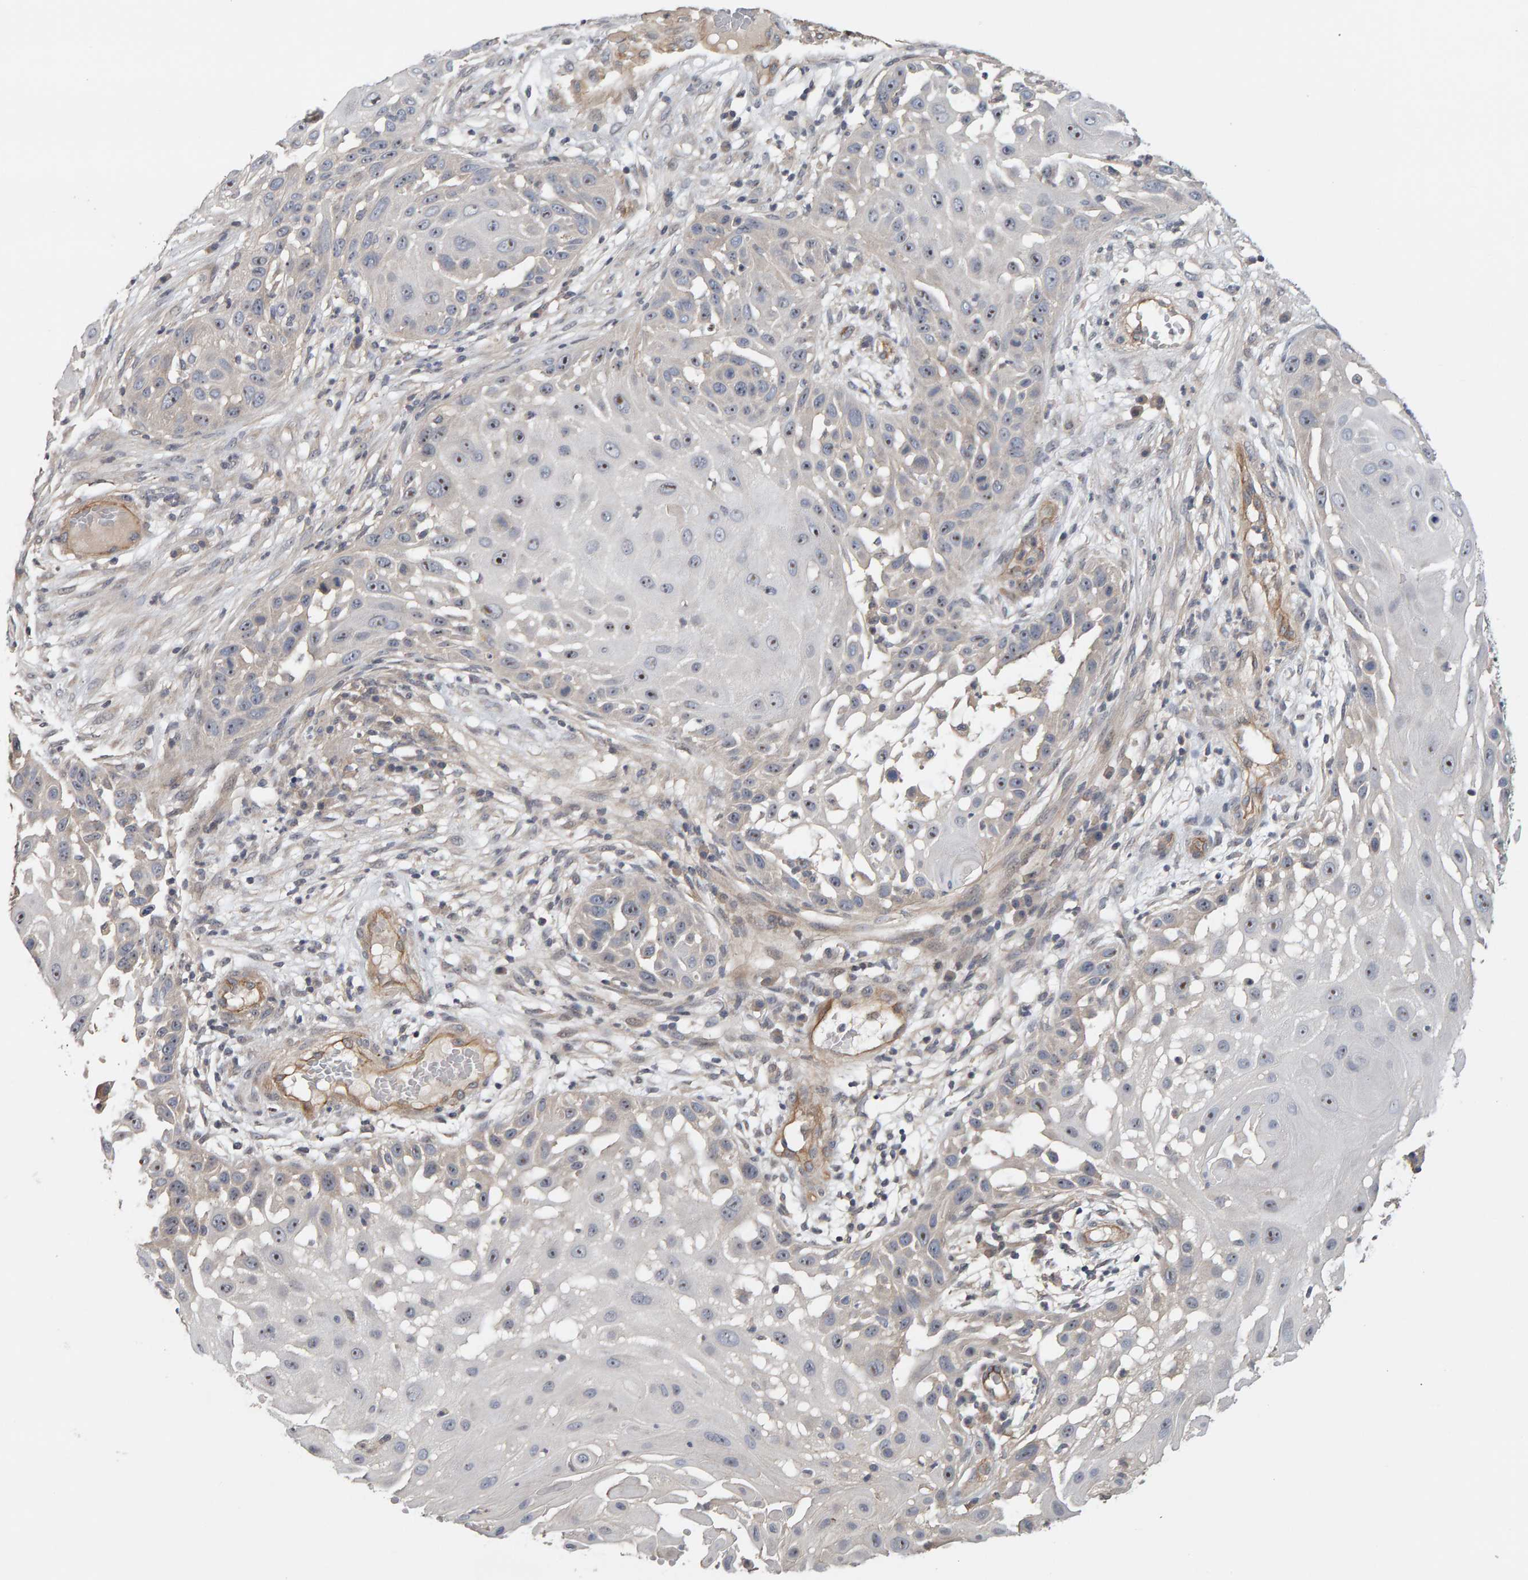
{"staining": {"intensity": "weak", "quantity": "25%-75%", "location": "nuclear"}, "tissue": "skin cancer", "cell_type": "Tumor cells", "image_type": "cancer", "snomed": [{"axis": "morphology", "description": "Squamous cell carcinoma, NOS"}, {"axis": "topography", "description": "Skin"}], "caption": "Immunohistochemical staining of human skin cancer (squamous cell carcinoma) reveals low levels of weak nuclear protein staining in about 25%-75% of tumor cells. The staining was performed using DAB (3,3'-diaminobenzidine), with brown indicating positive protein expression. Nuclei are stained blue with hematoxylin.", "gene": "PPP1R16A", "patient": {"sex": "female", "age": 44}}